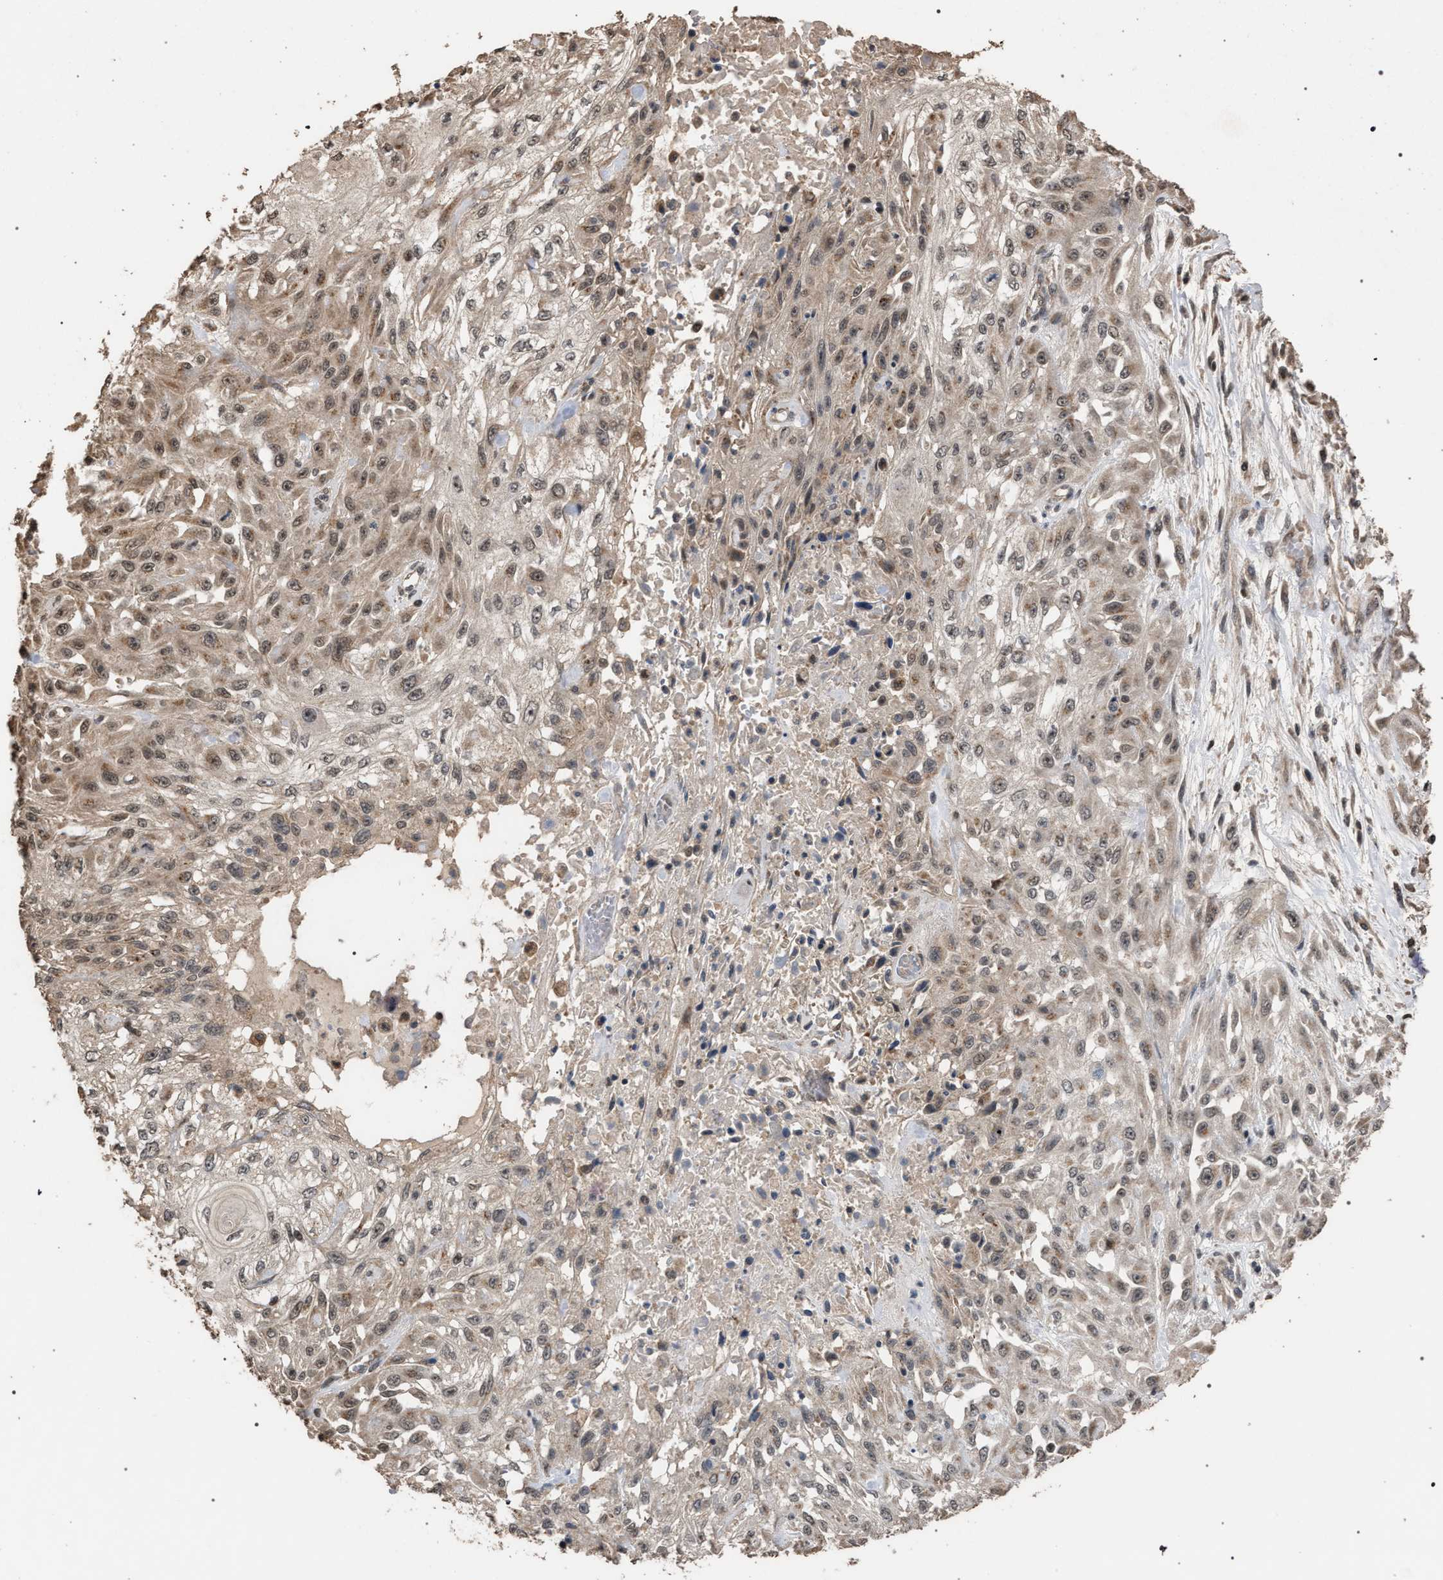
{"staining": {"intensity": "weak", "quantity": ">75%", "location": "cytoplasmic/membranous,nuclear"}, "tissue": "skin cancer", "cell_type": "Tumor cells", "image_type": "cancer", "snomed": [{"axis": "morphology", "description": "Squamous cell carcinoma, NOS"}, {"axis": "morphology", "description": "Squamous cell carcinoma, metastatic, NOS"}, {"axis": "topography", "description": "Skin"}, {"axis": "topography", "description": "Lymph node"}], "caption": "Immunohistochemical staining of skin metastatic squamous cell carcinoma reveals low levels of weak cytoplasmic/membranous and nuclear protein expression in about >75% of tumor cells.", "gene": "NAA35", "patient": {"sex": "male", "age": 75}}